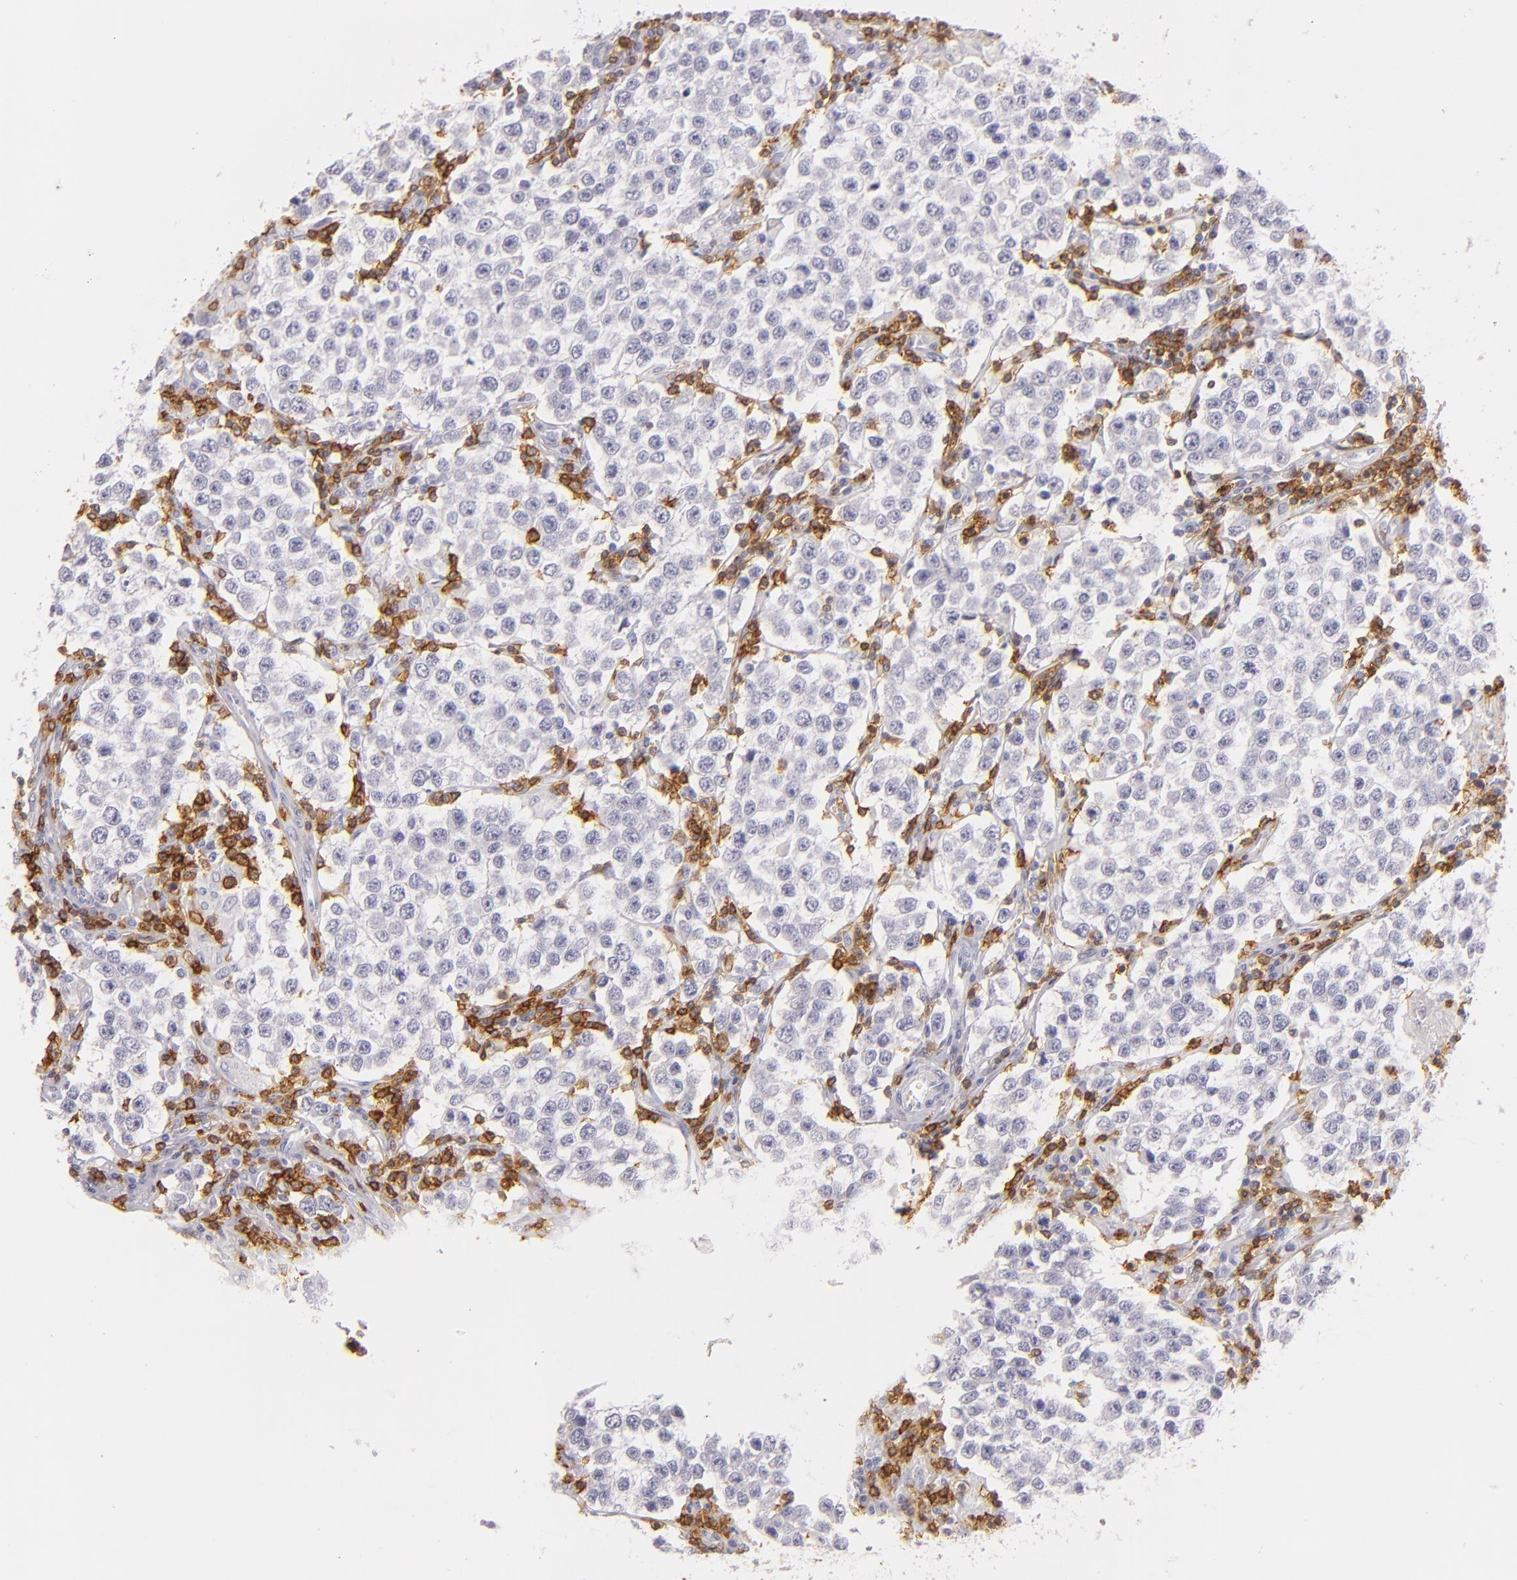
{"staining": {"intensity": "negative", "quantity": "none", "location": "none"}, "tissue": "testis cancer", "cell_type": "Tumor cells", "image_type": "cancer", "snomed": [{"axis": "morphology", "description": "Seminoma, NOS"}, {"axis": "topography", "description": "Testis"}], "caption": "Immunohistochemical staining of testis seminoma shows no significant expression in tumor cells.", "gene": "LAT", "patient": {"sex": "male", "age": 36}}